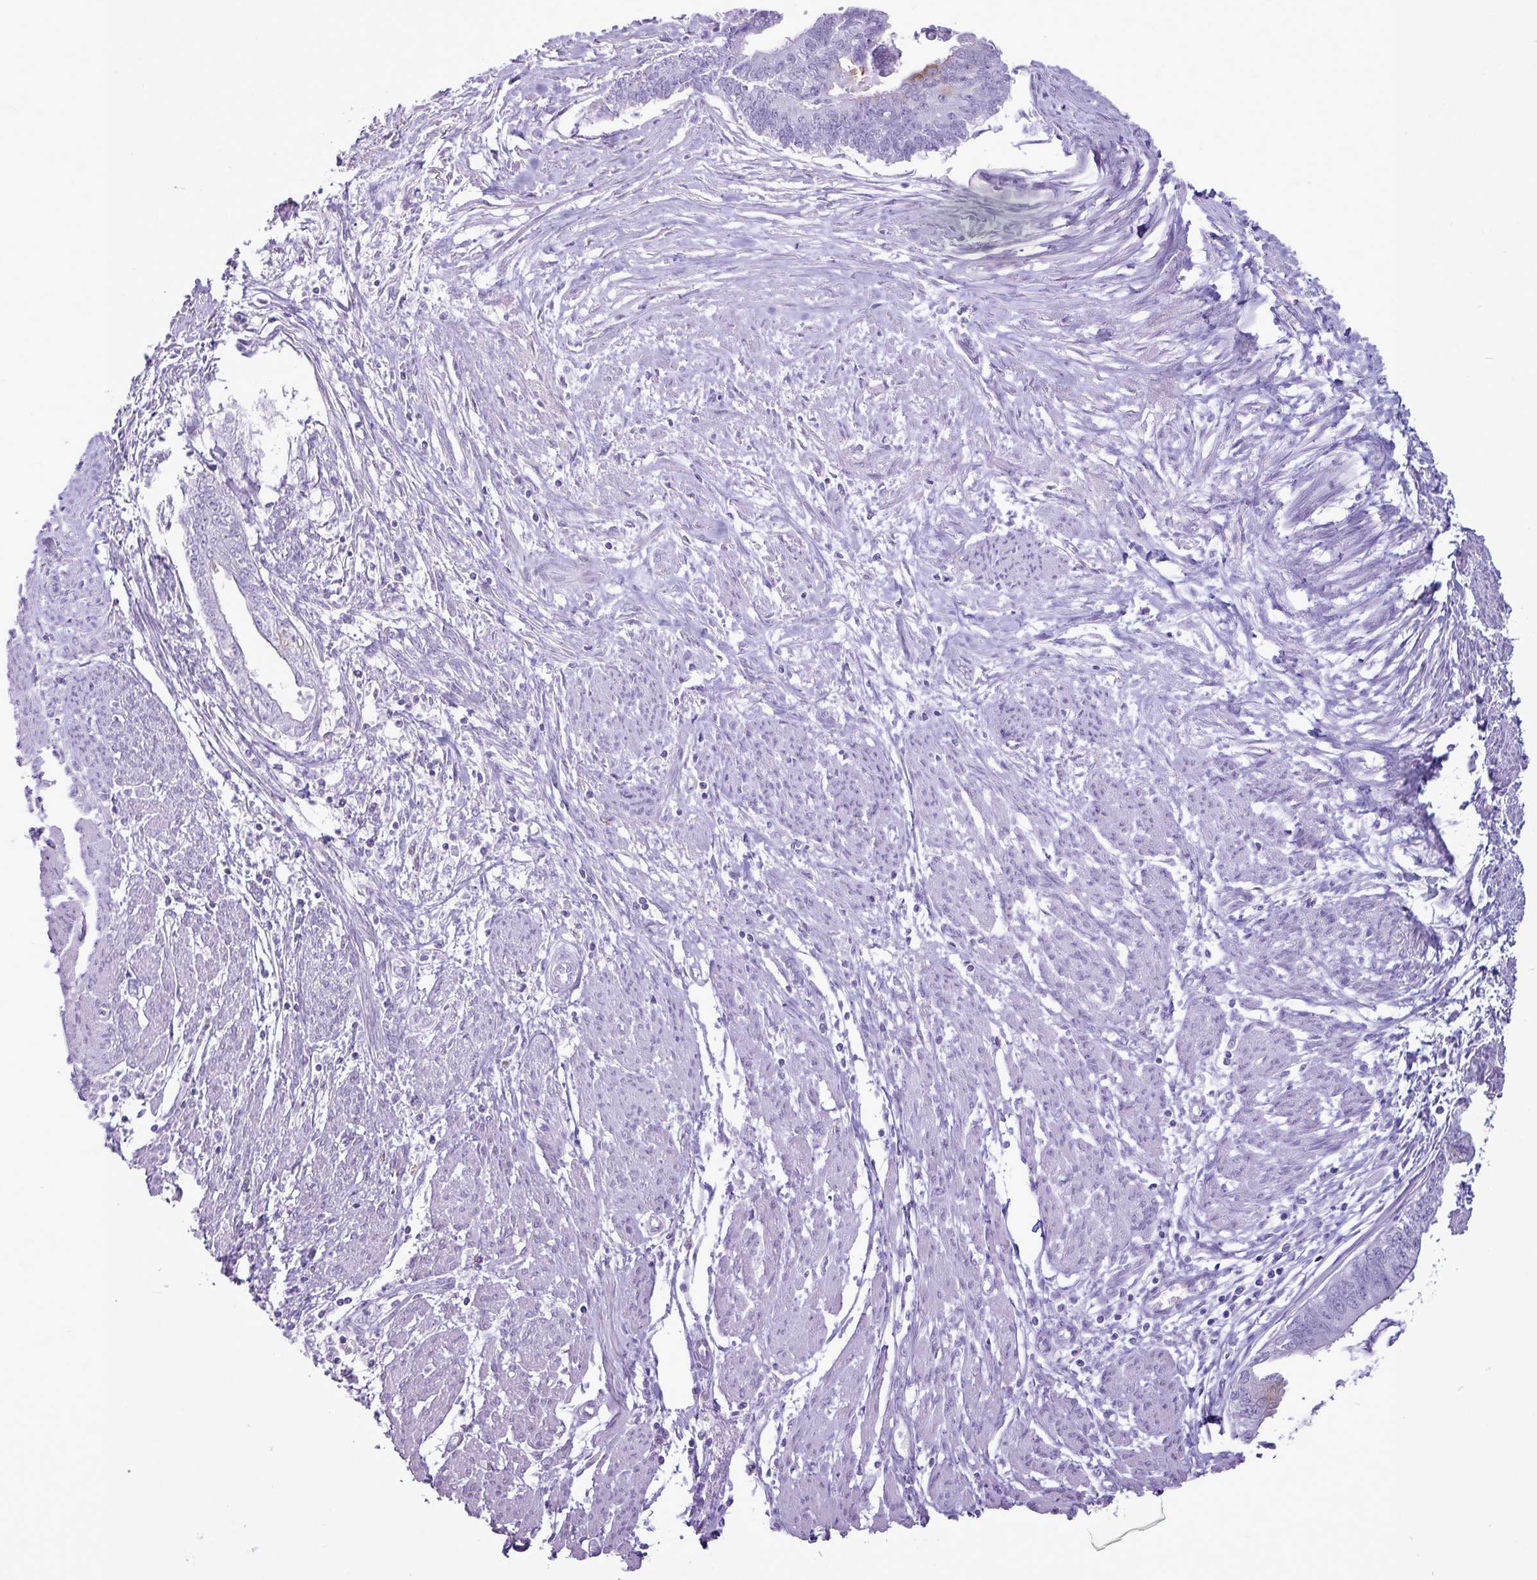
{"staining": {"intensity": "negative", "quantity": "none", "location": "none"}, "tissue": "endometrial cancer", "cell_type": "Tumor cells", "image_type": "cancer", "snomed": [{"axis": "morphology", "description": "Adenocarcinoma, NOS"}, {"axis": "topography", "description": "Endometrium"}], "caption": "Endometrial cancer was stained to show a protein in brown. There is no significant expression in tumor cells.", "gene": "AMY1B", "patient": {"sex": "female", "age": 73}}